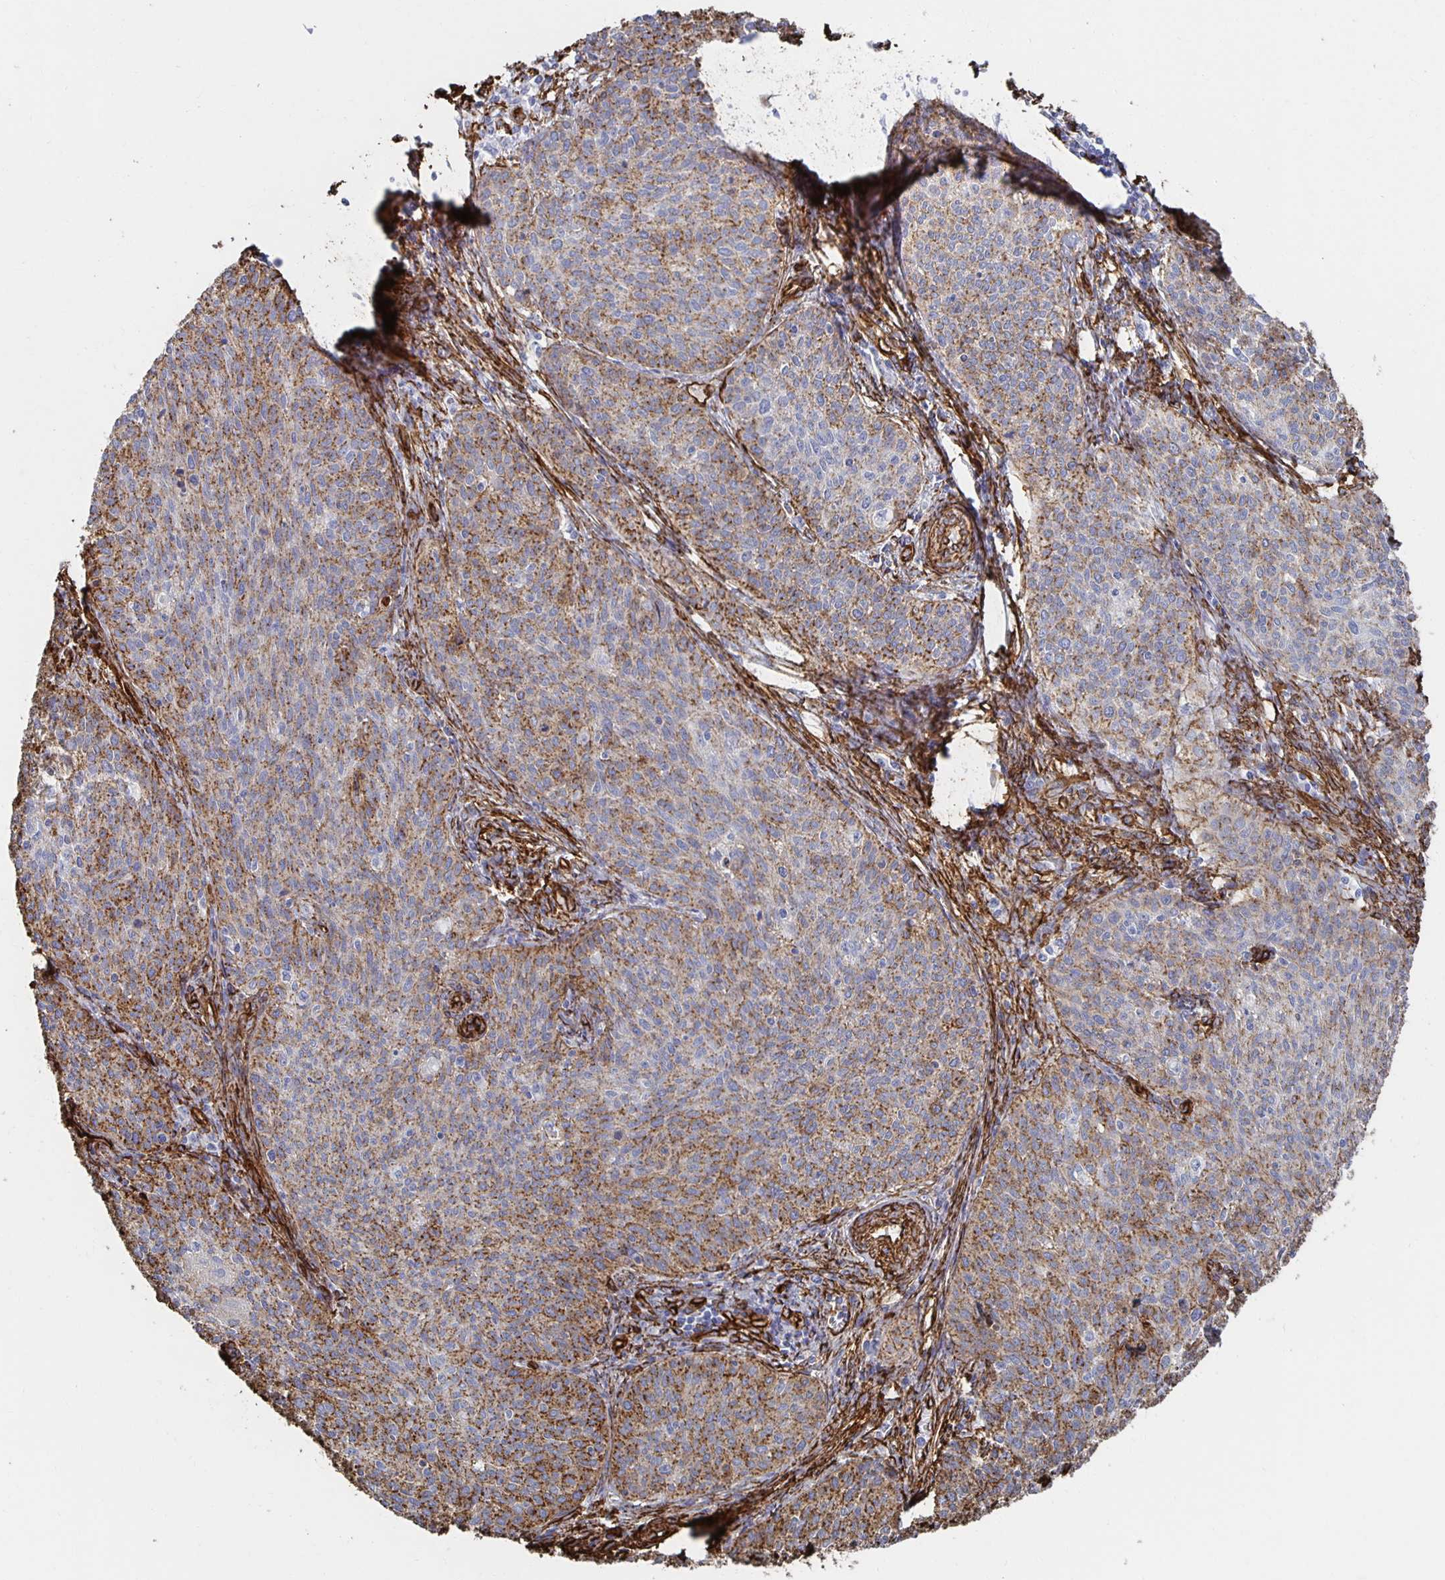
{"staining": {"intensity": "moderate", "quantity": "25%-75%", "location": "cytoplasmic/membranous"}, "tissue": "cervical cancer", "cell_type": "Tumor cells", "image_type": "cancer", "snomed": [{"axis": "morphology", "description": "Squamous cell carcinoma, NOS"}, {"axis": "topography", "description": "Cervix"}], "caption": "IHC micrograph of neoplastic tissue: human squamous cell carcinoma (cervical) stained using immunohistochemistry displays medium levels of moderate protein expression localized specifically in the cytoplasmic/membranous of tumor cells, appearing as a cytoplasmic/membranous brown color.", "gene": "VIPR2", "patient": {"sex": "female", "age": 38}}